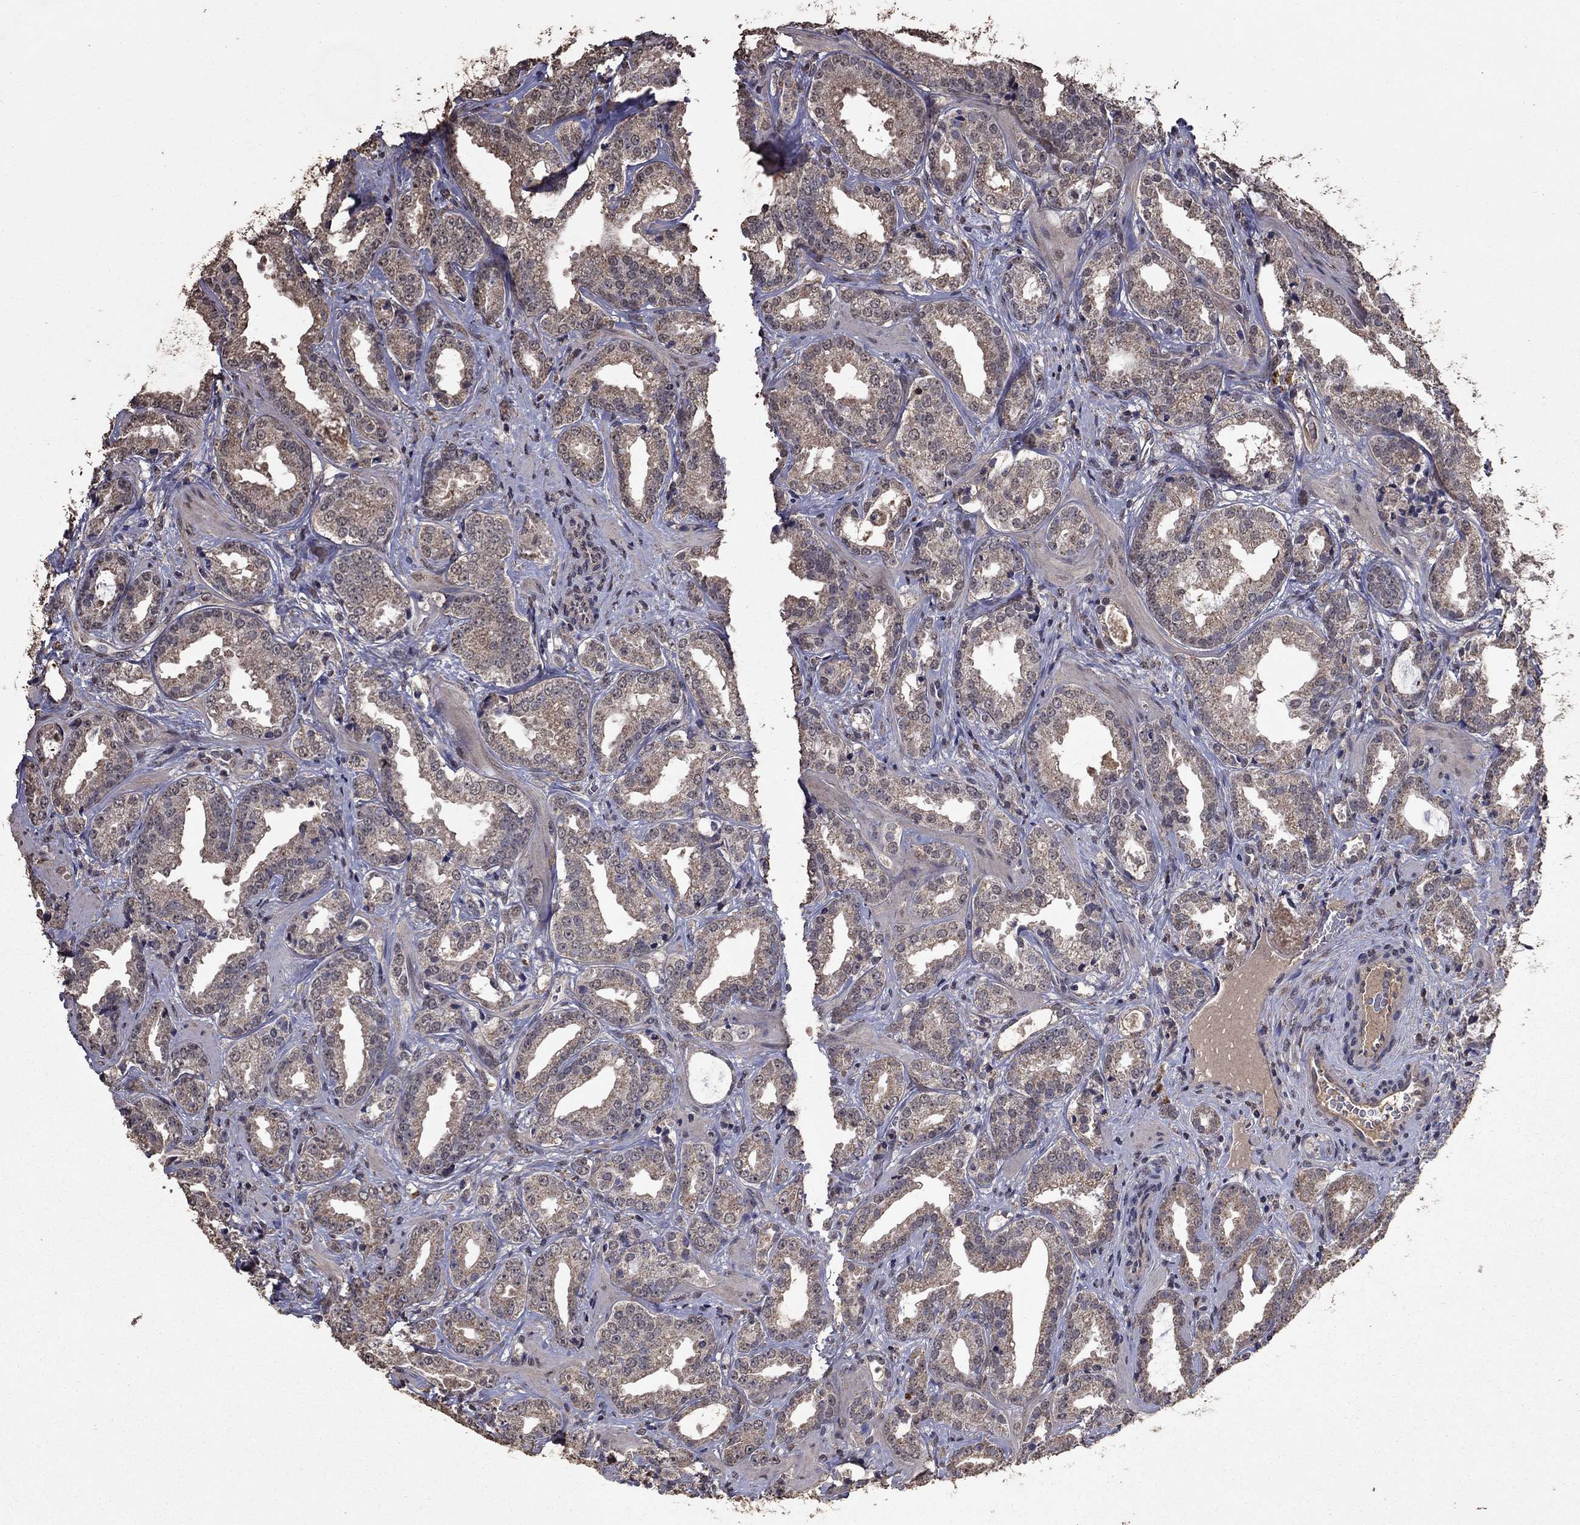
{"staining": {"intensity": "weak", "quantity": "25%-75%", "location": "cytoplasmic/membranous"}, "tissue": "prostate cancer", "cell_type": "Tumor cells", "image_type": "cancer", "snomed": [{"axis": "morphology", "description": "Adenocarcinoma, Medium grade"}, {"axis": "topography", "description": "Prostate and seminal vesicle, NOS"}, {"axis": "topography", "description": "Prostate"}], "caption": "Tumor cells demonstrate low levels of weak cytoplasmic/membranous positivity in about 25%-75% of cells in human prostate medium-grade adenocarcinoma. The staining is performed using DAB brown chromogen to label protein expression. The nuclei are counter-stained blue using hematoxylin.", "gene": "SERPINA5", "patient": {"sex": "male", "age": 65}}